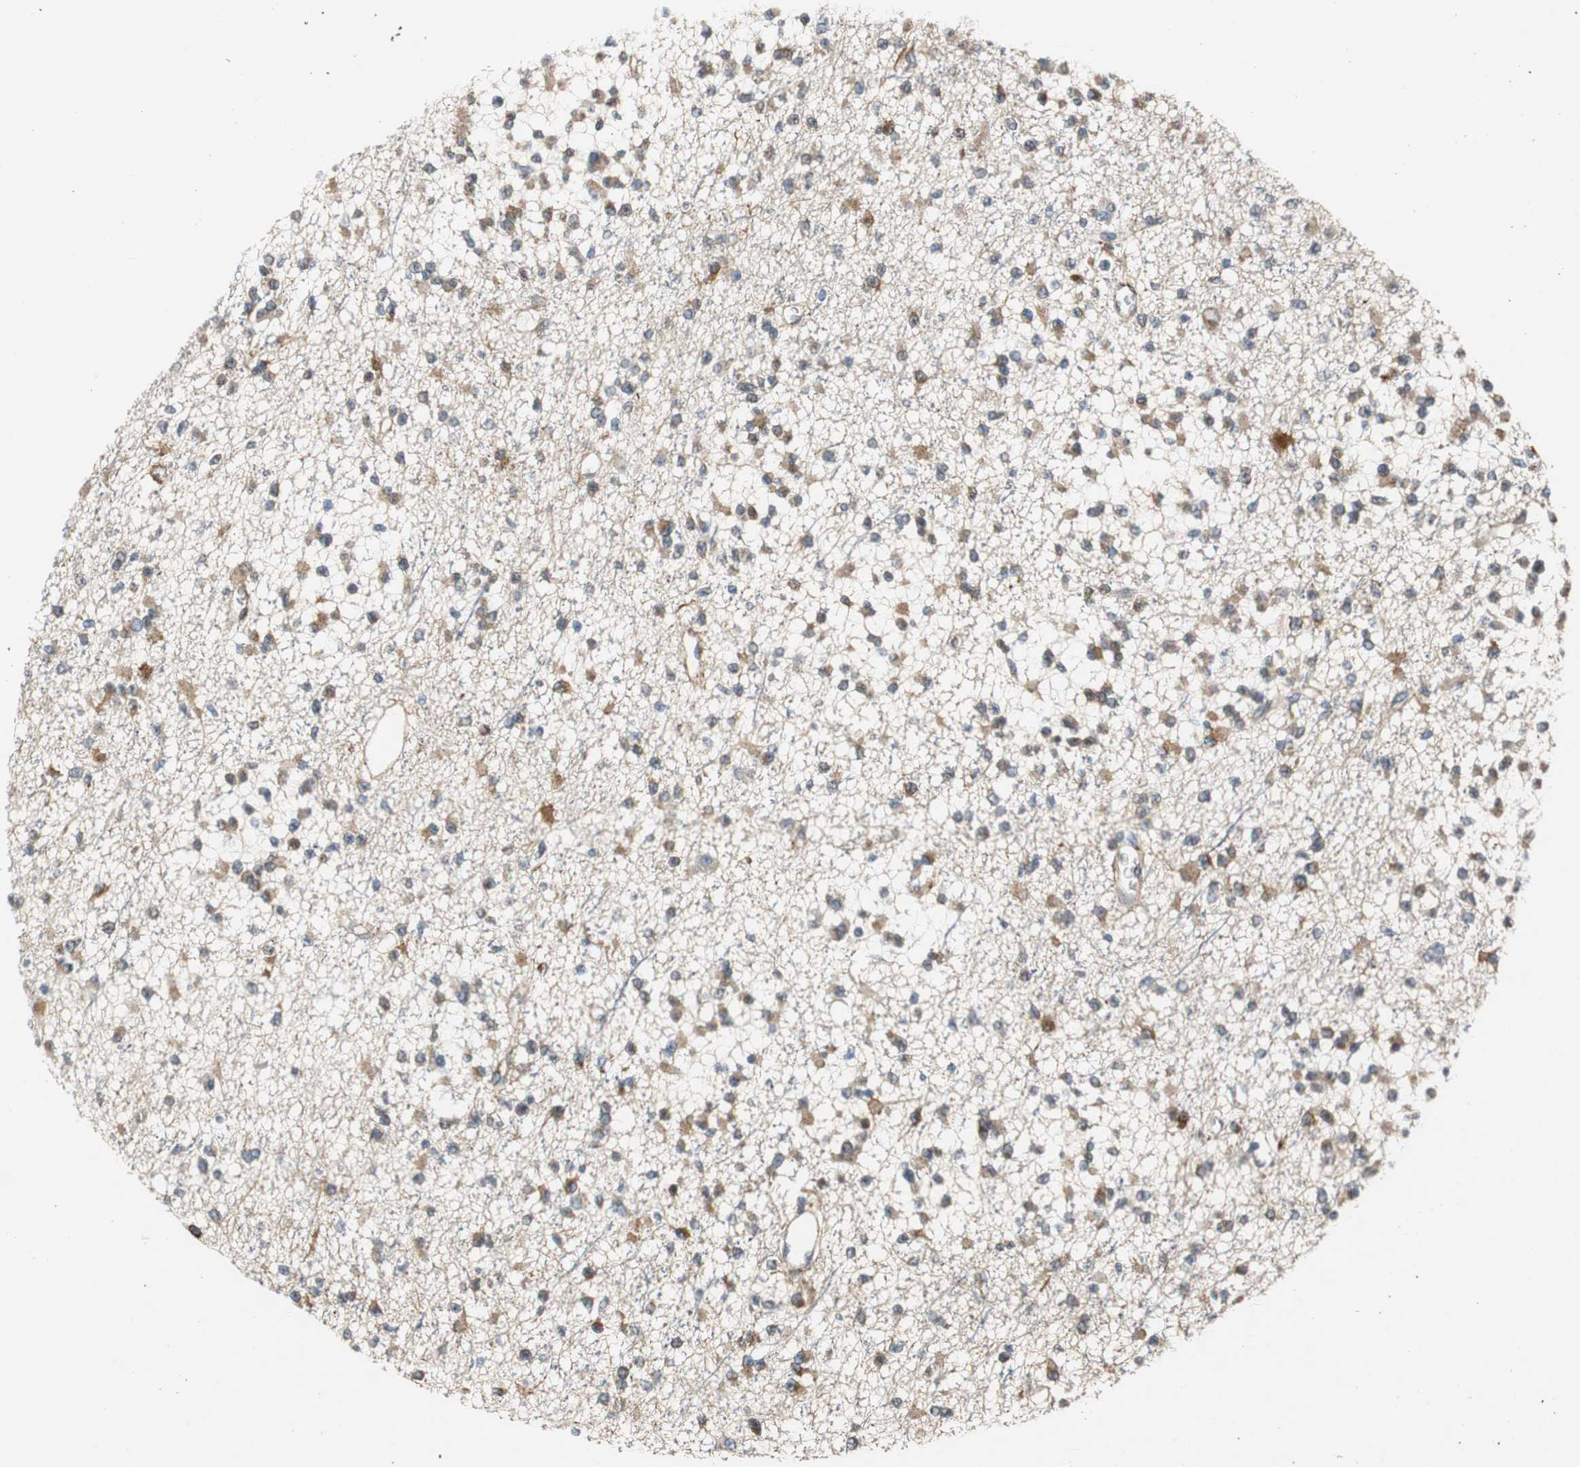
{"staining": {"intensity": "moderate", "quantity": "25%-75%", "location": "cytoplasmic/membranous"}, "tissue": "glioma", "cell_type": "Tumor cells", "image_type": "cancer", "snomed": [{"axis": "morphology", "description": "Glioma, malignant, Low grade"}, {"axis": "topography", "description": "Brain"}], "caption": "Immunohistochemical staining of human glioma exhibits medium levels of moderate cytoplasmic/membranous protein positivity in about 25%-75% of tumor cells.", "gene": "ISCU", "patient": {"sex": "female", "age": 22}}